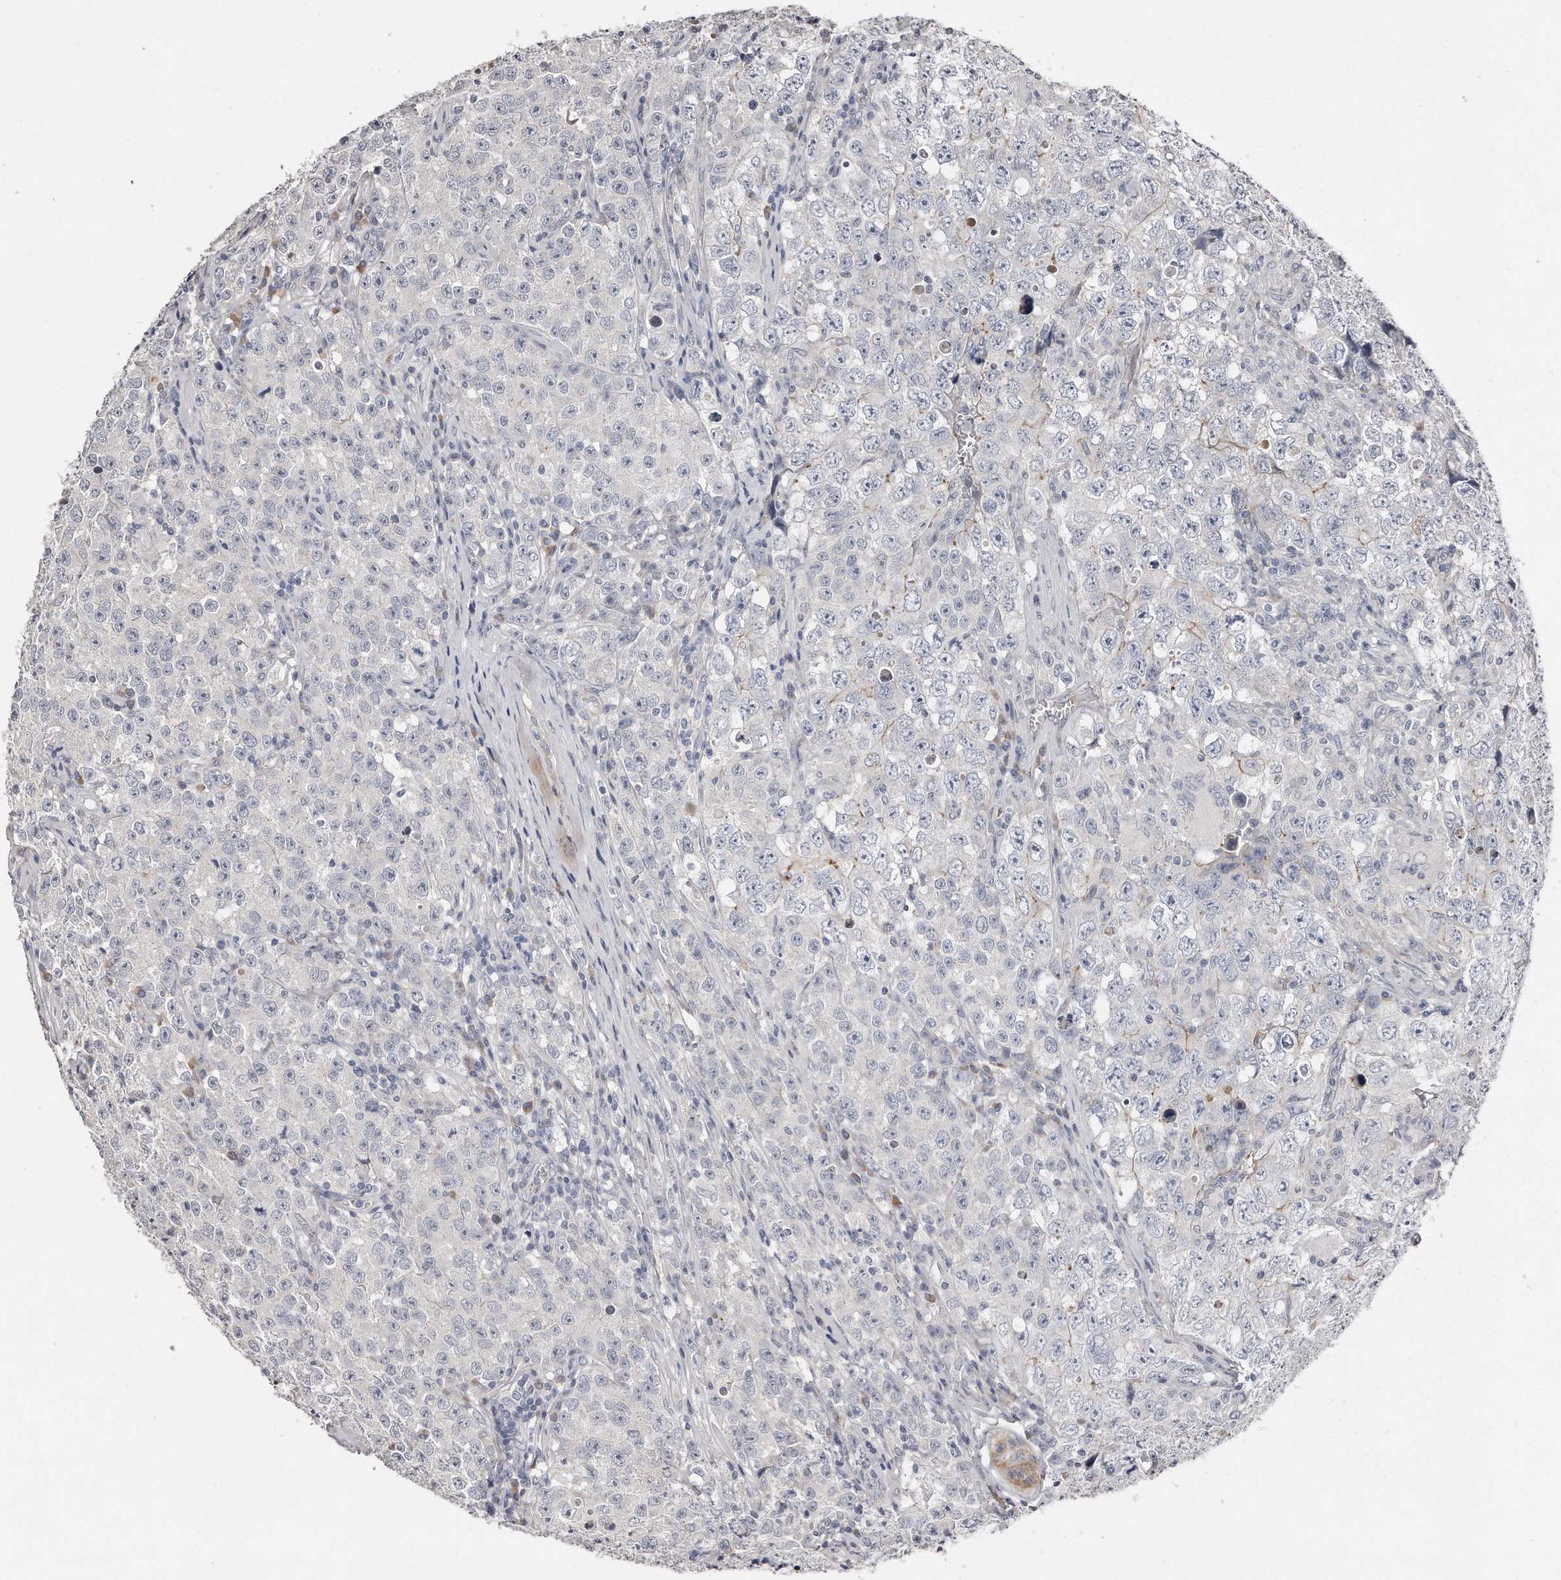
{"staining": {"intensity": "negative", "quantity": "none", "location": "none"}, "tissue": "testis cancer", "cell_type": "Tumor cells", "image_type": "cancer", "snomed": [{"axis": "morphology", "description": "Seminoma, NOS"}, {"axis": "morphology", "description": "Carcinoma, Embryonal, NOS"}, {"axis": "topography", "description": "Testis"}], "caption": "The histopathology image shows no significant expression in tumor cells of testis embryonal carcinoma.", "gene": "TECR", "patient": {"sex": "male", "age": 43}}